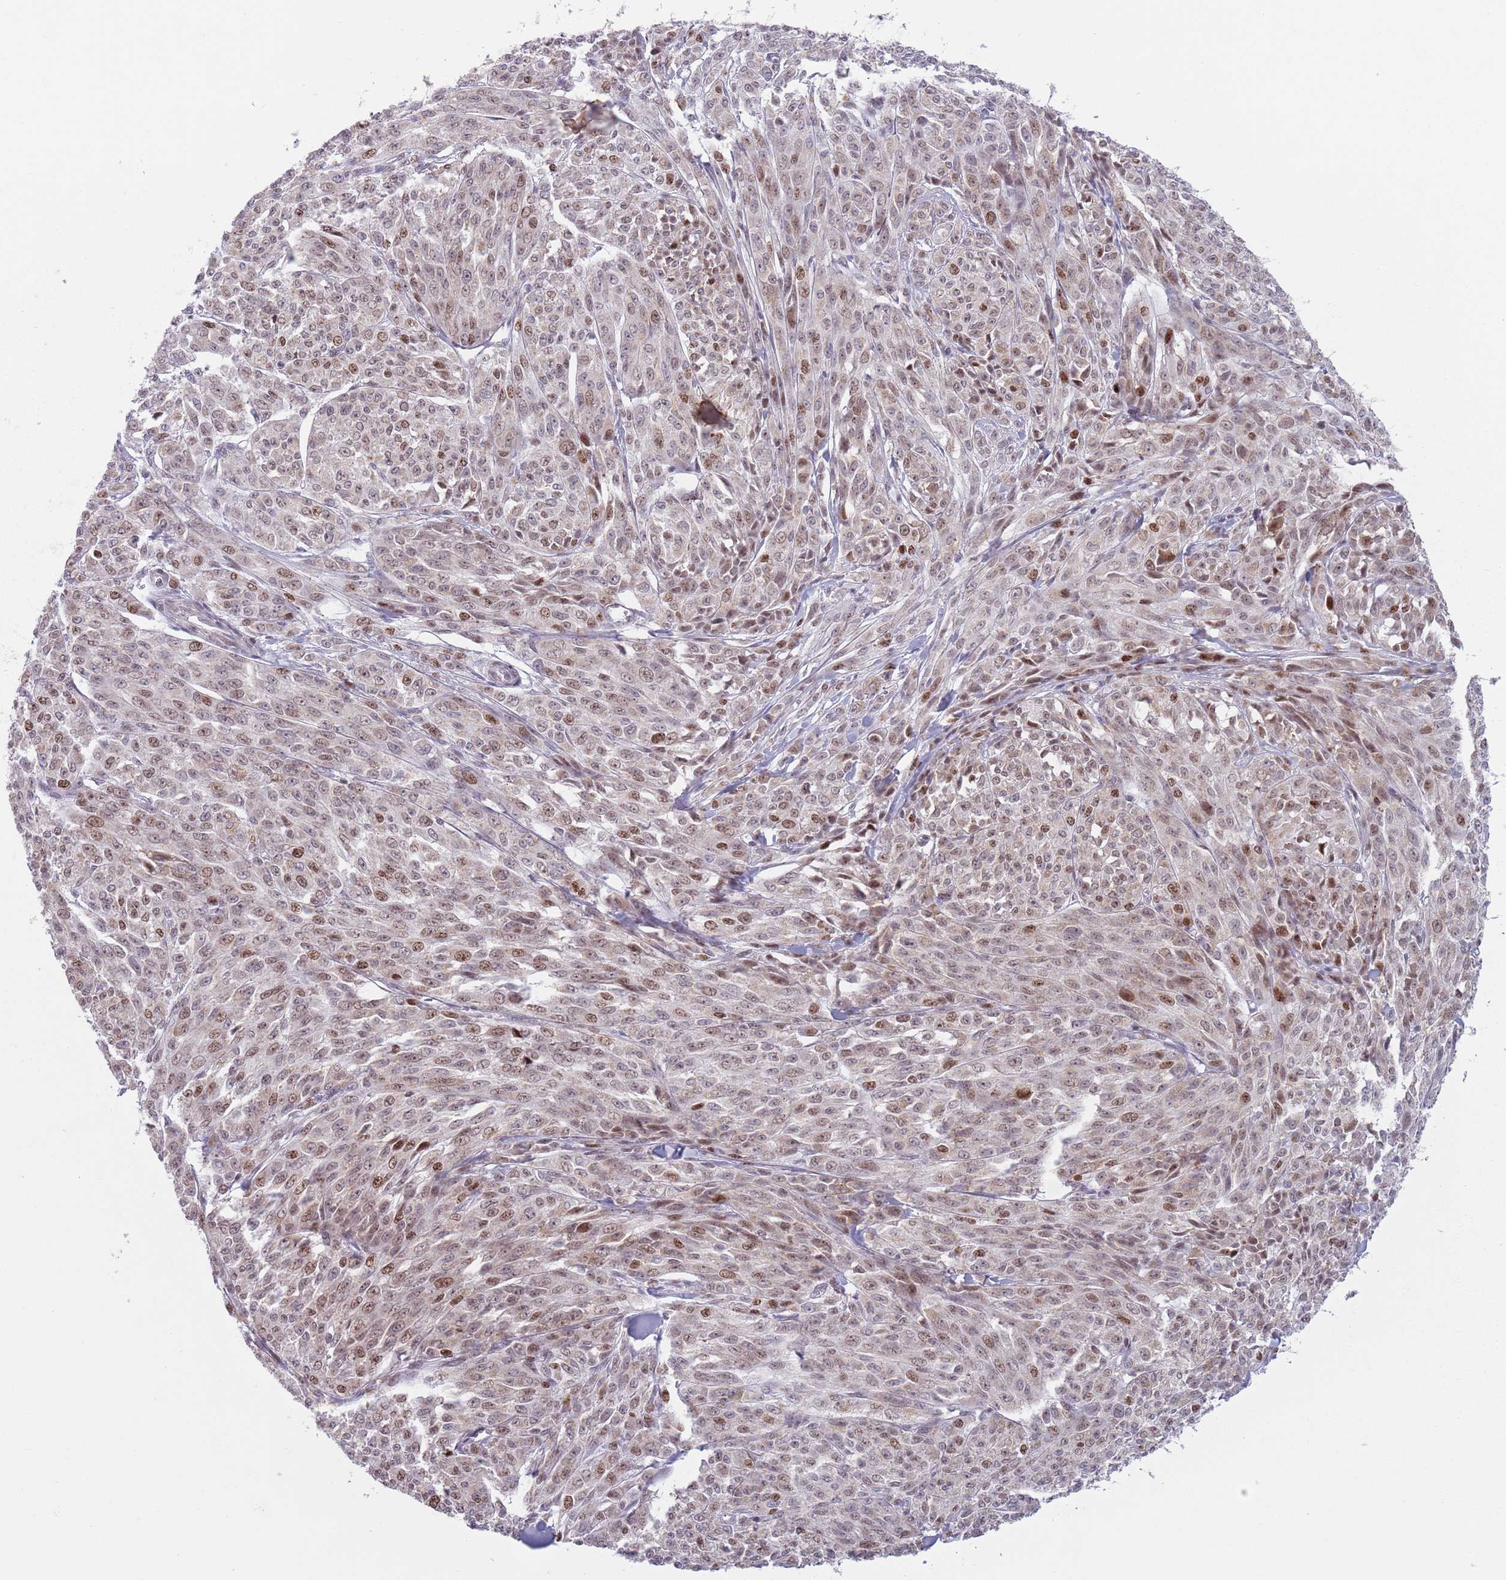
{"staining": {"intensity": "moderate", "quantity": "25%-75%", "location": "nuclear"}, "tissue": "melanoma", "cell_type": "Tumor cells", "image_type": "cancer", "snomed": [{"axis": "morphology", "description": "Malignant melanoma, NOS"}, {"axis": "topography", "description": "Skin"}], "caption": "Melanoma stained for a protein (brown) displays moderate nuclear positive positivity in about 25%-75% of tumor cells.", "gene": "MRPL34", "patient": {"sex": "female", "age": 52}}